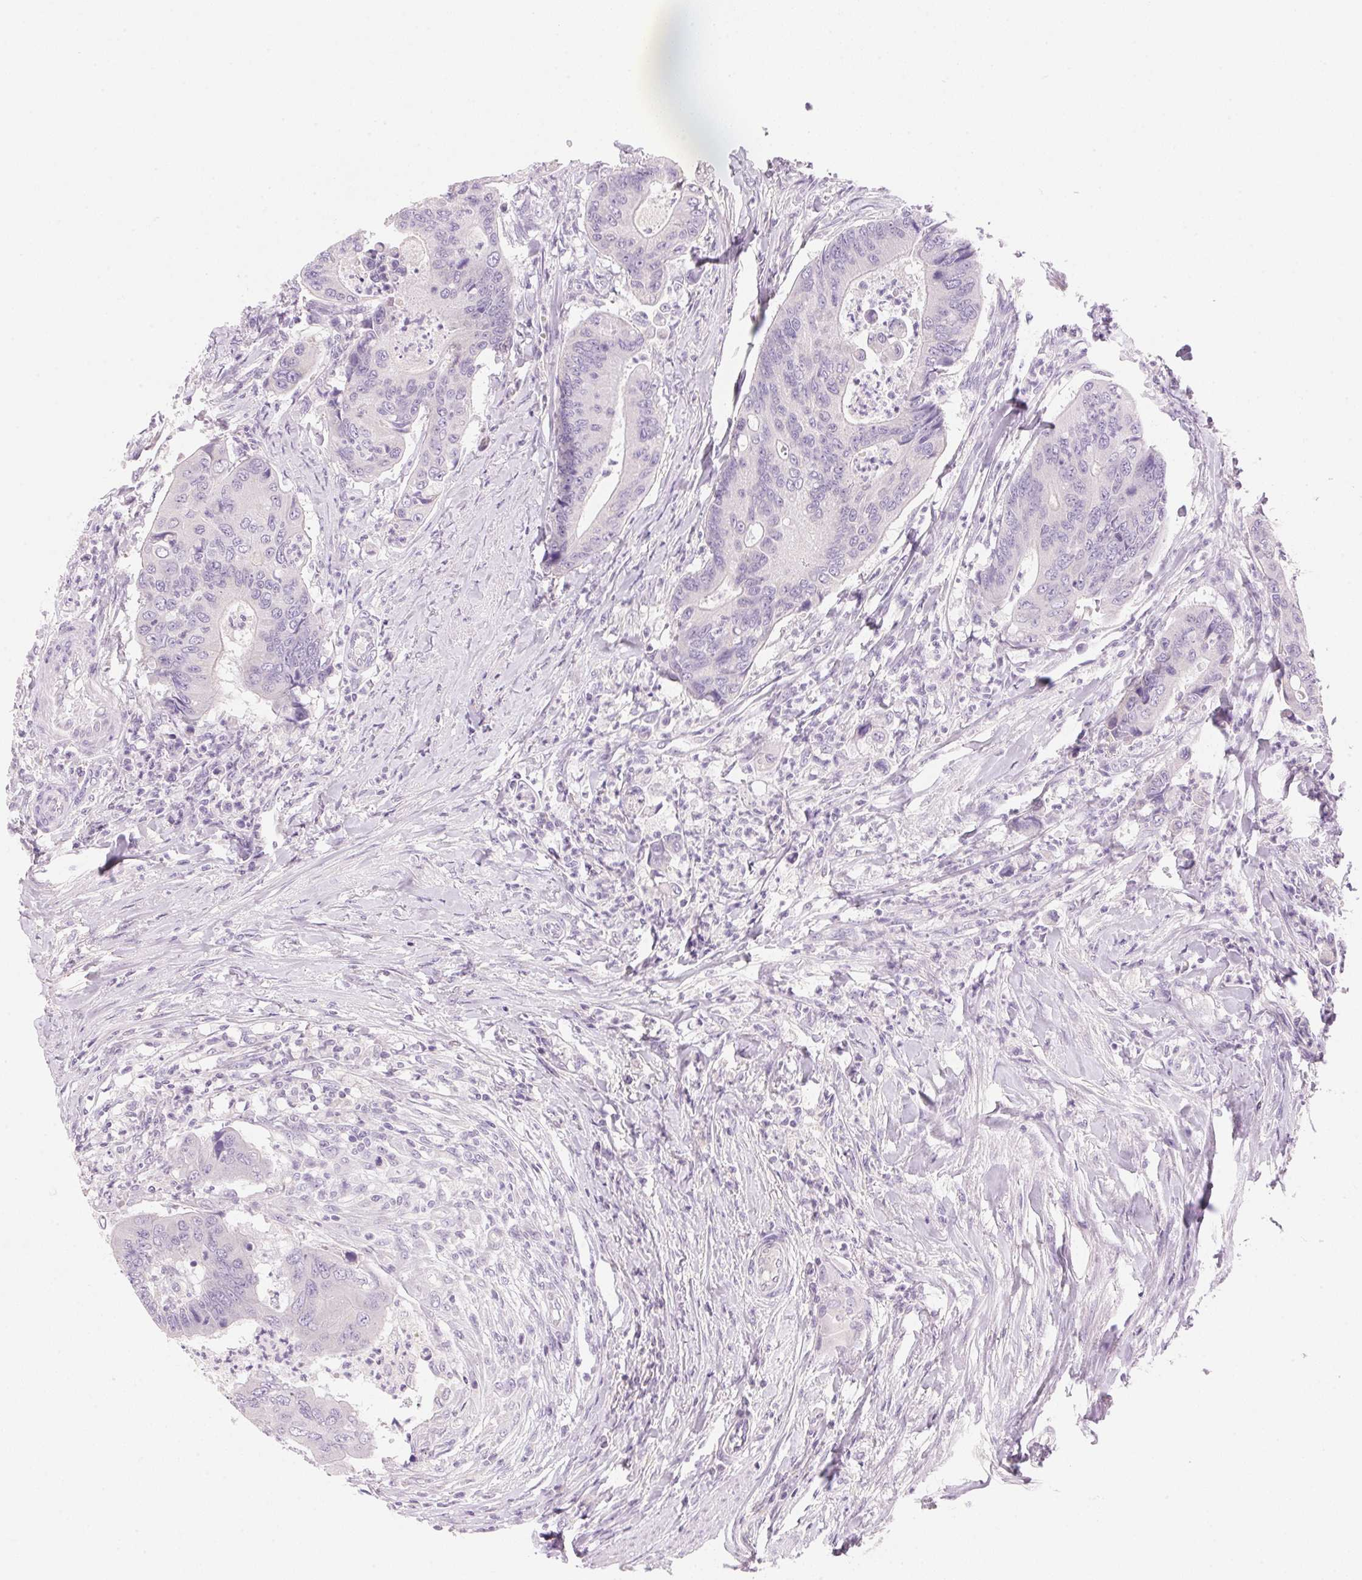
{"staining": {"intensity": "negative", "quantity": "none", "location": "none"}, "tissue": "colorectal cancer", "cell_type": "Tumor cells", "image_type": "cancer", "snomed": [{"axis": "morphology", "description": "Adenocarcinoma, NOS"}, {"axis": "topography", "description": "Colon"}], "caption": "There is no significant positivity in tumor cells of colorectal adenocarcinoma. (Brightfield microscopy of DAB IHC at high magnification).", "gene": "HSD17B2", "patient": {"sex": "female", "age": 67}}